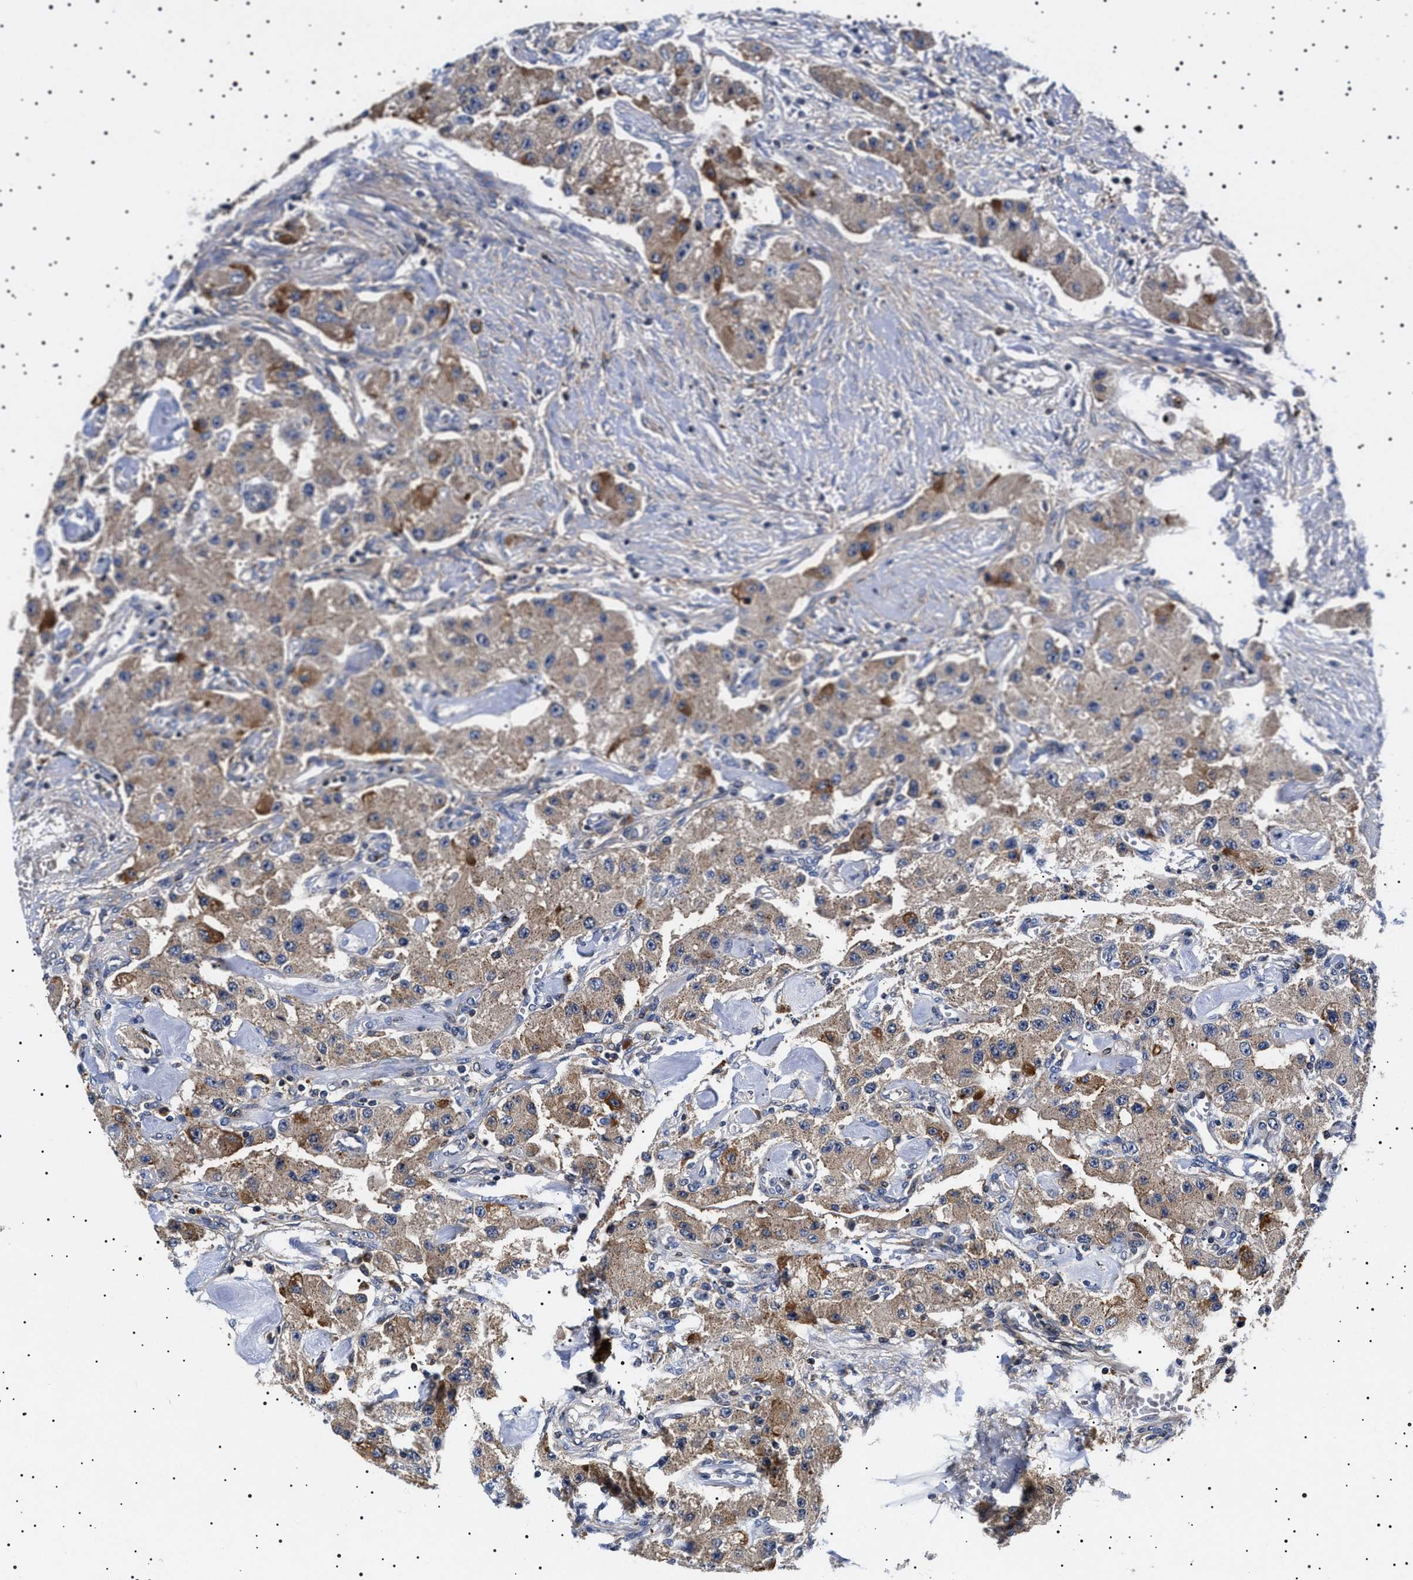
{"staining": {"intensity": "weak", "quantity": ">75%", "location": "cytoplasmic/membranous"}, "tissue": "carcinoid", "cell_type": "Tumor cells", "image_type": "cancer", "snomed": [{"axis": "morphology", "description": "Carcinoid, malignant, NOS"}, {"axis": "topography", "description": "Pancreas"}], "caption": "Immunohistochemistry image of carcinoid stained for a protein (brown), which exhibits low levels of weak cytoplasmic/membranous staining in approximately >75% of tumor cells.", "gene": "SLC4A7", "patient": {"sex": "male", "age": 41}}